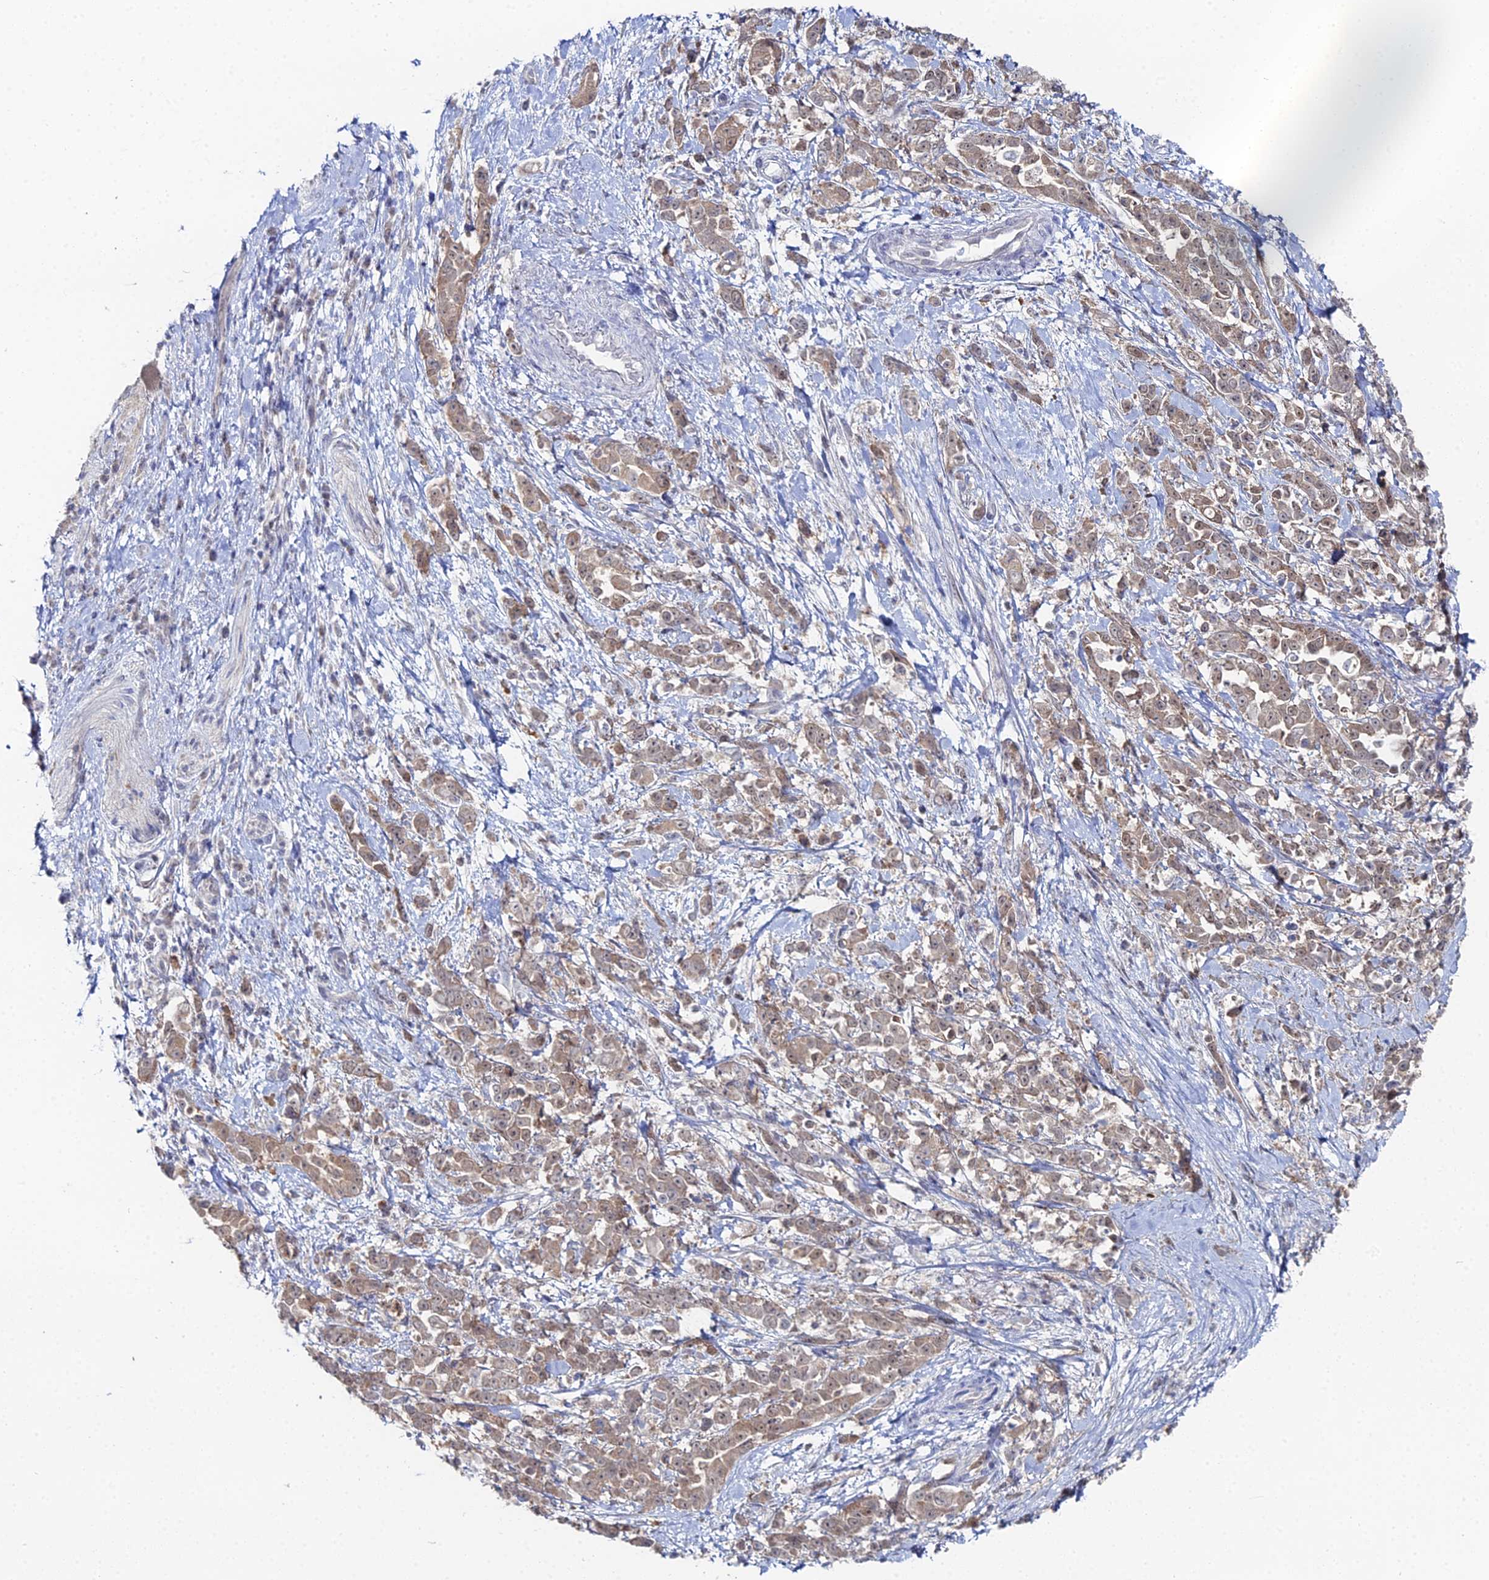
{"staining": {"intensity": "weak", "quantity": ">75%", "location": "cytoplasmic/membranous,nuclear"}, "tissue": "pancreatic cancer", "cell_type": "Tumor cells", "image_type": "cancer", "snomed": [{"axis": "morphology", "description": "Normal tissue, NOS"}, {"axis": "morphology", "description": "Adenocarcinoma, NOS"}, {"axis": "topography", "description": "Pancreas"}], "caption": "Protein expression analysis of human pancreatic cancer reveals weak cytoplasmic/membranous and nuclear expression in approximately >75% of tumor cells. The staining is performed using DAB (3,3'-diaminobenzidine) brown chromogen to label protein expression. The nuclei are counter-stained blue using hematoxylin.", "gene": "THAP4", "patient": {"sex": "female", "age": 64}}